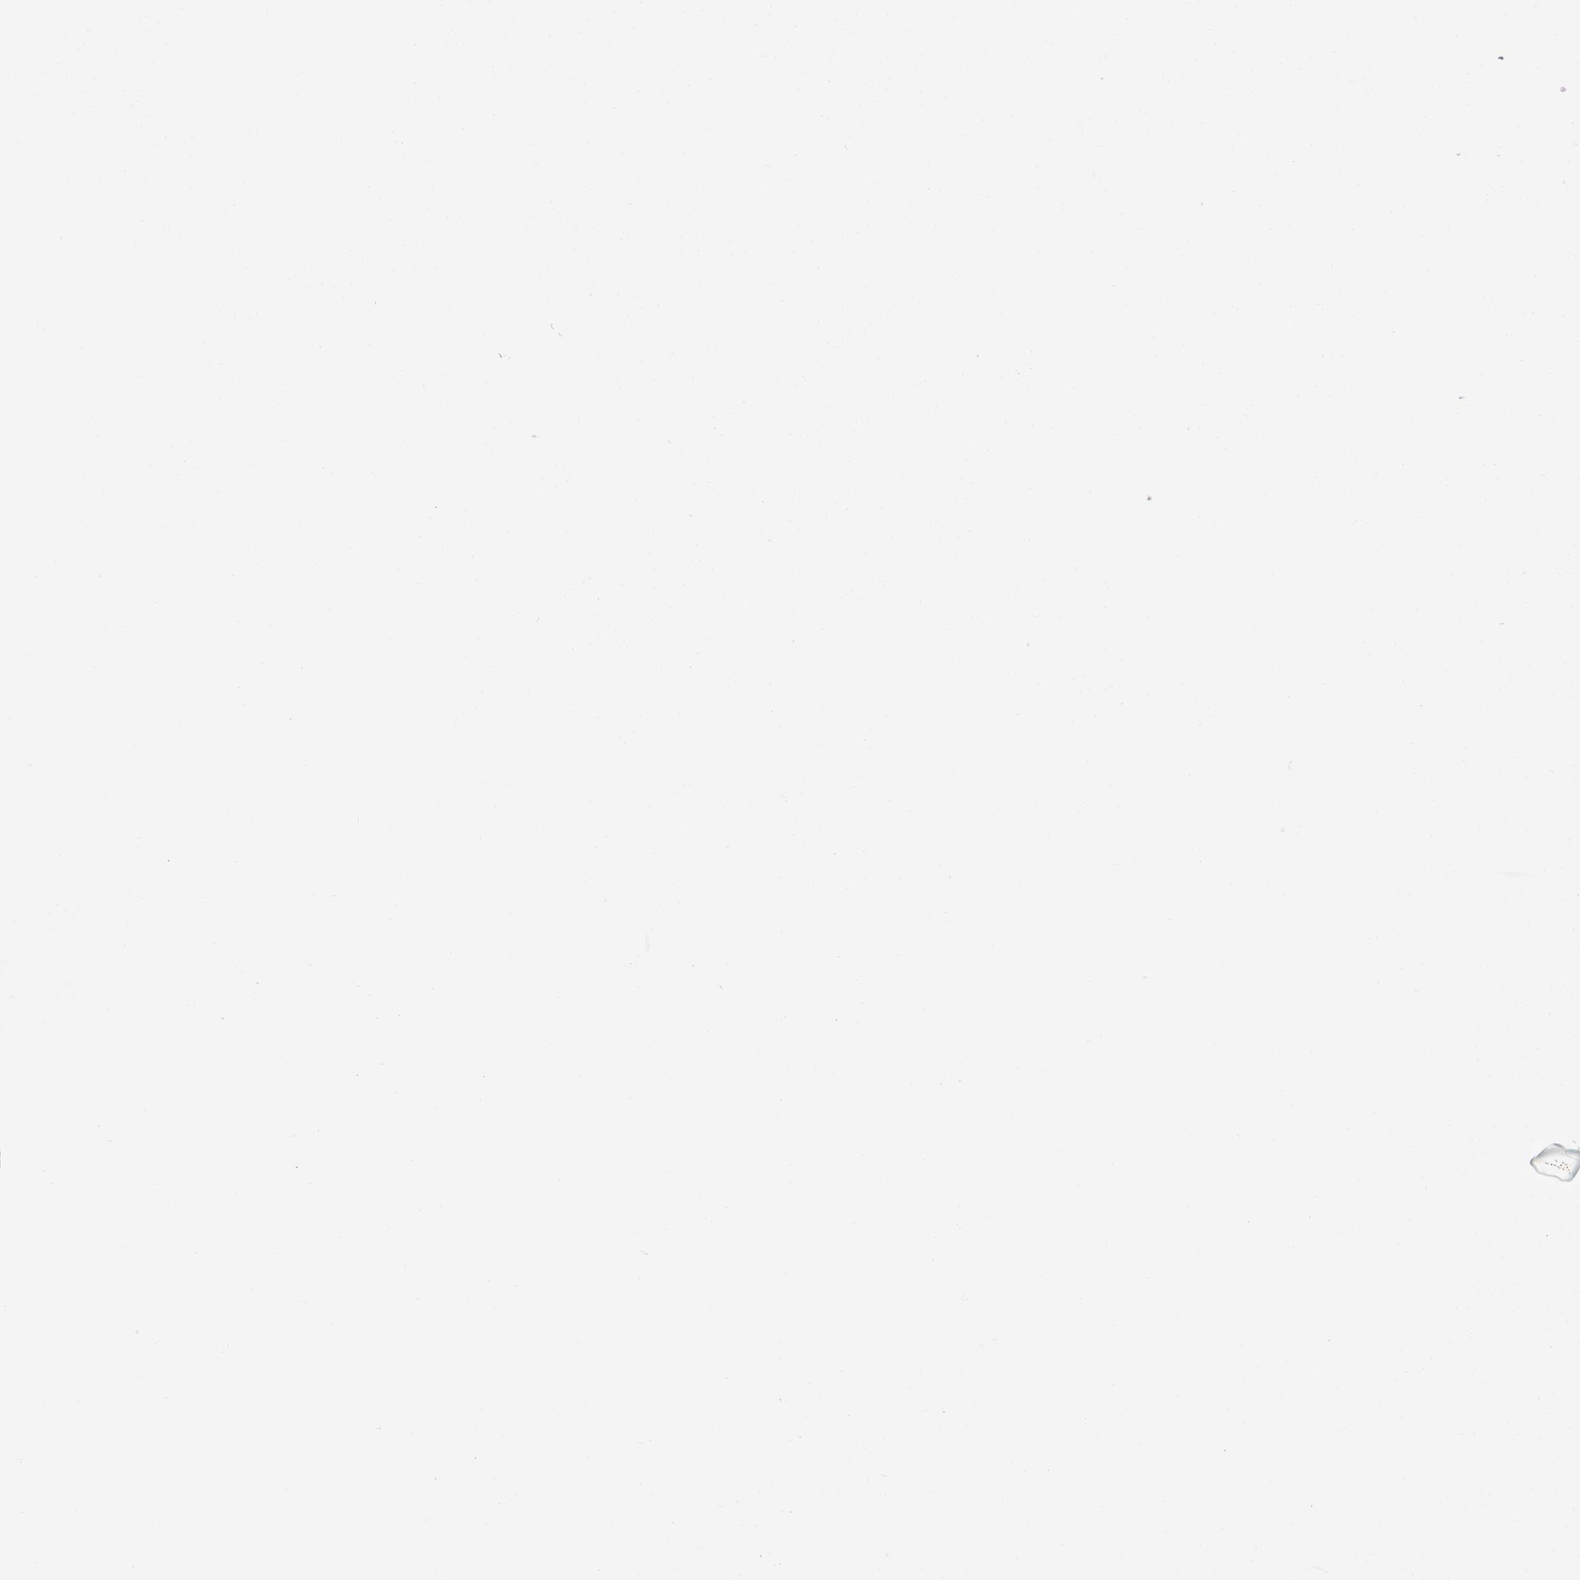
{"staining": {"intensity": "negative", "quantity": "none", "location": "none"}, "tissue": "parathyroid gland", "cell_type": "Glandular cells", "image_type": "normal", "snomed": [{"axis": "morphology", "description": "Normal tissue, NOS"}, {"axis": "topography", "description": "Parathyroid gland"}], "caption": "This is an IHC histopathology image of benign human parathyroid gland. There is no positivity in glandular cells.", "gene": "ACY3", "patient": {"sex": "female", "age": 71}}